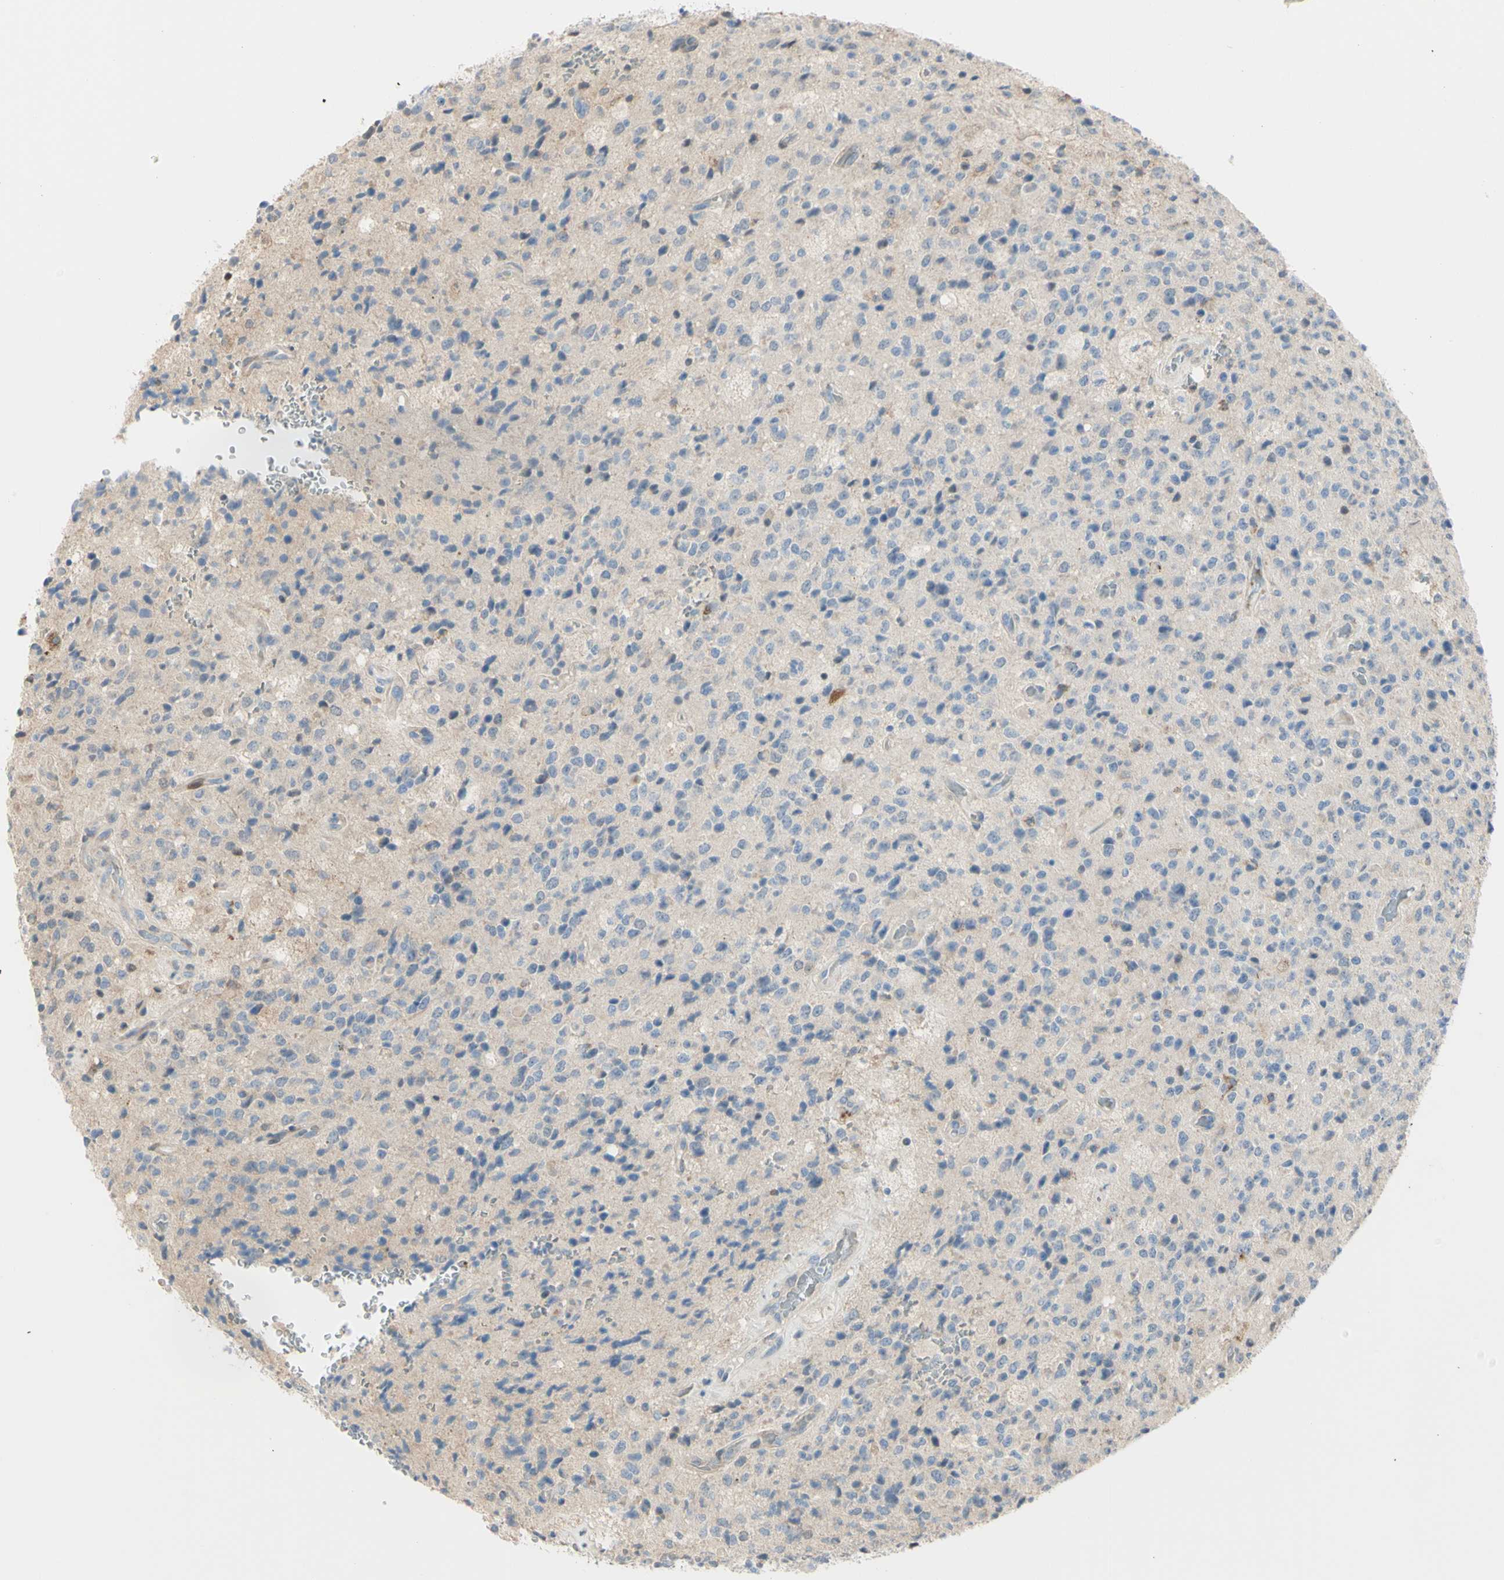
{"staining": {"intensity": "negative", "quantity": "none", "location": "none"}, "tissue": "glioma", "cell_type": "Tumor cells", "image_type": "cancer", "snomed": [{"axis": "morphology", "description": "Glioma, malignant, High grade"}, {"axis": "topography", "description": "pancreas cauda"}], "caption": "This is an immunohistochemistry image of human glioma. There is no staining in tumor cells.", "gene": "EIF5A", "patient": {"sex": "male", "age": 60}}